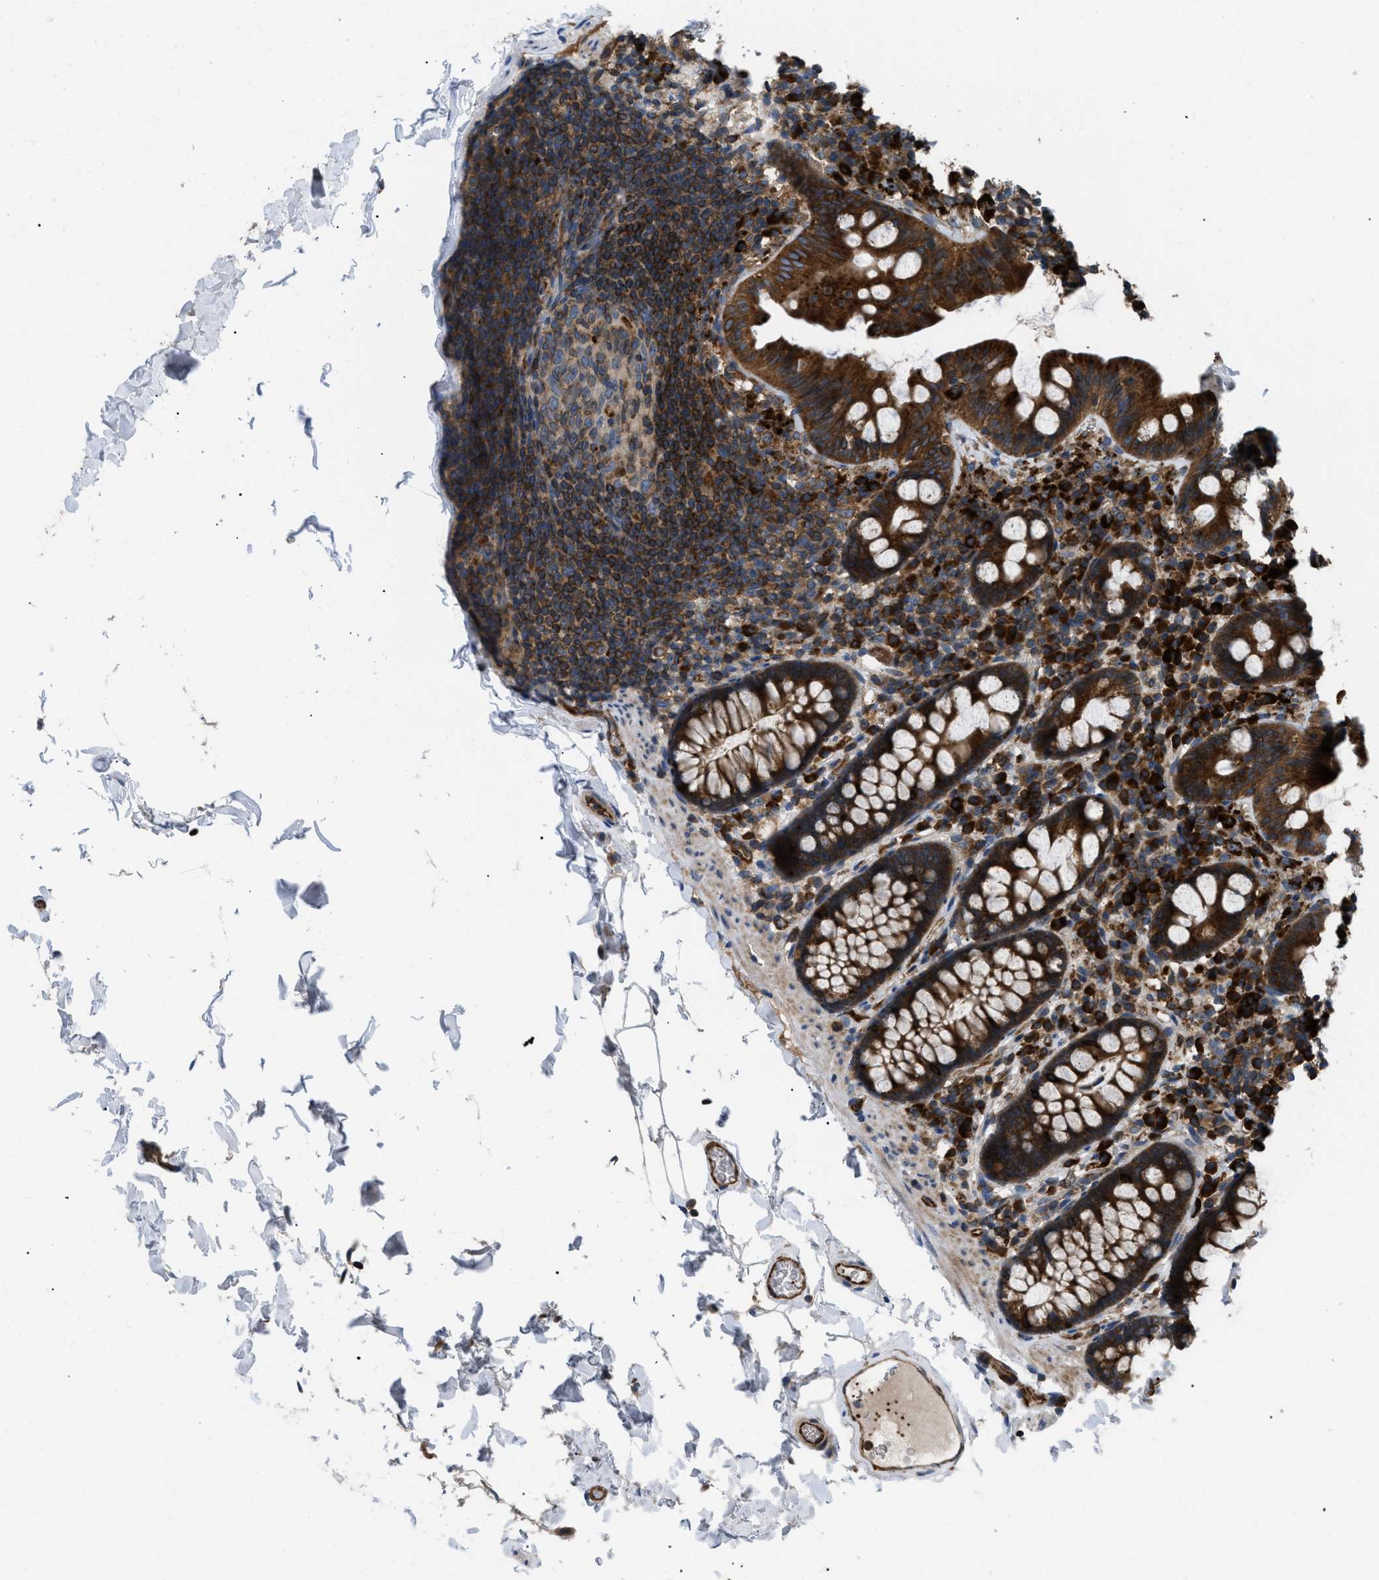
{"staining": {"intensity": "strong", "quantity": ">75%", "location": "cytoplasmic/membranous"}, "tissue": "colon", "cell_type": "Endothelial cells", "image_type": "normal", "snomed": [{"axis": "morphology", "description": "Normal tissue, NOS"}, {"axis": "topography", "description": "Colon"}], "caption": "Colon stained with DAB immunohistochemistry (IHC) reveals high levels of strong cytoplasmic/membranous staining in about >75% of endothelial cells.", "gene": "ATP2A3", "patient": {"sex": "female", "age": 80}}